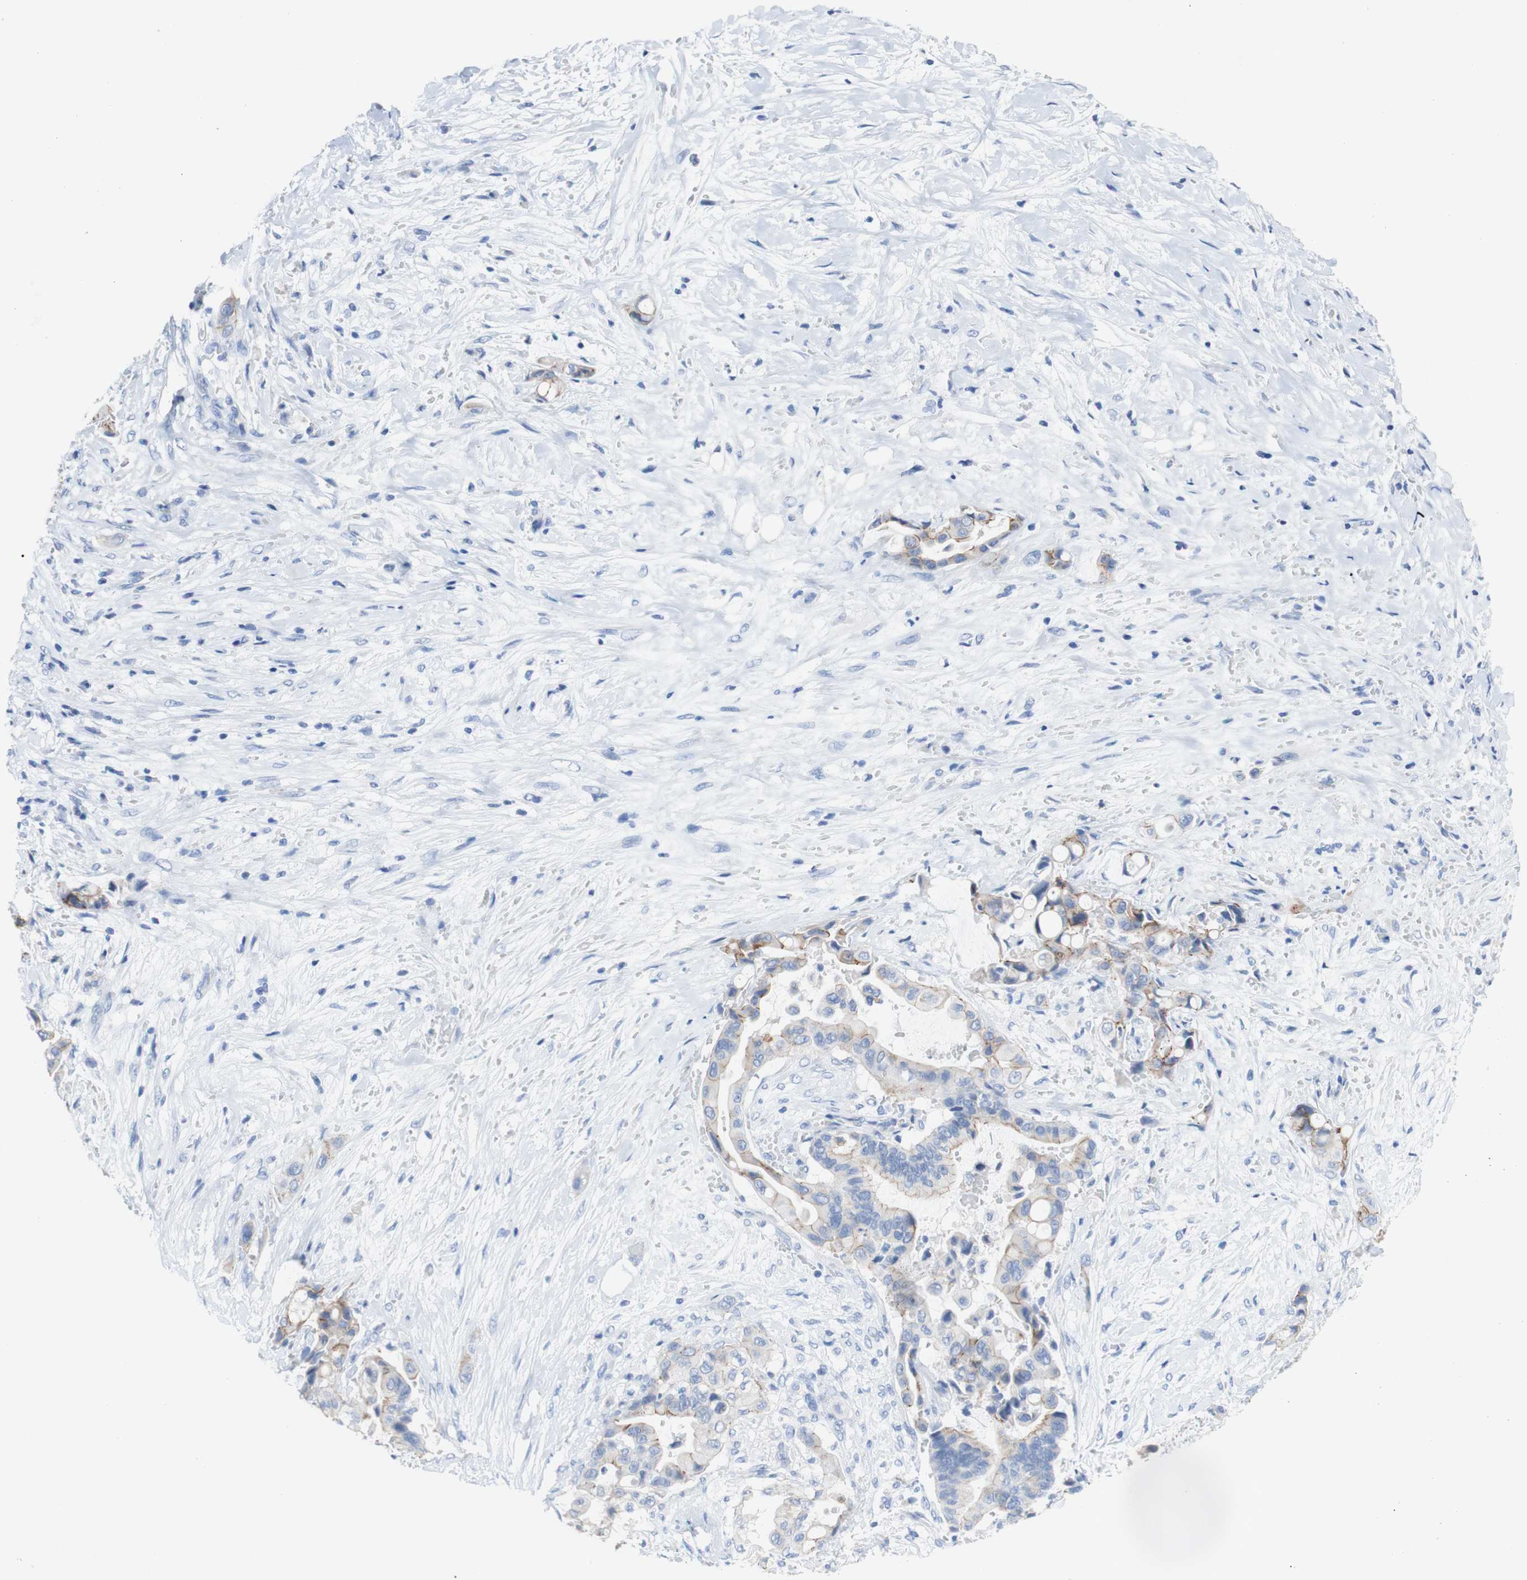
{"staining": {"intensity": "moderate", "quantity": "25%-75%", "location": "cytoplasmic/membranous"}, "tissue": "liver cancer", "cell_type": "Tumor cells", "image_type": "cancer", "snomed": [{"axis": "morphology", "description": "Cholangiocarcinoma"}, {"axis": "topography", "description": "Liver"}], "caption": "Immunohistochemistry (IHC) micrograph of neoplastic tissue: liver cholangiocarcinoma stained using immunohistochemistry (IHC) reveals medium levels of moderate protein expression localized specifically in the cytoplasmic/membranous of tumor cells, appearing as a cytoplasmic/membranous brown color.", "gene": "DSC2", "patient": {"sex": "female", "age": 61}}